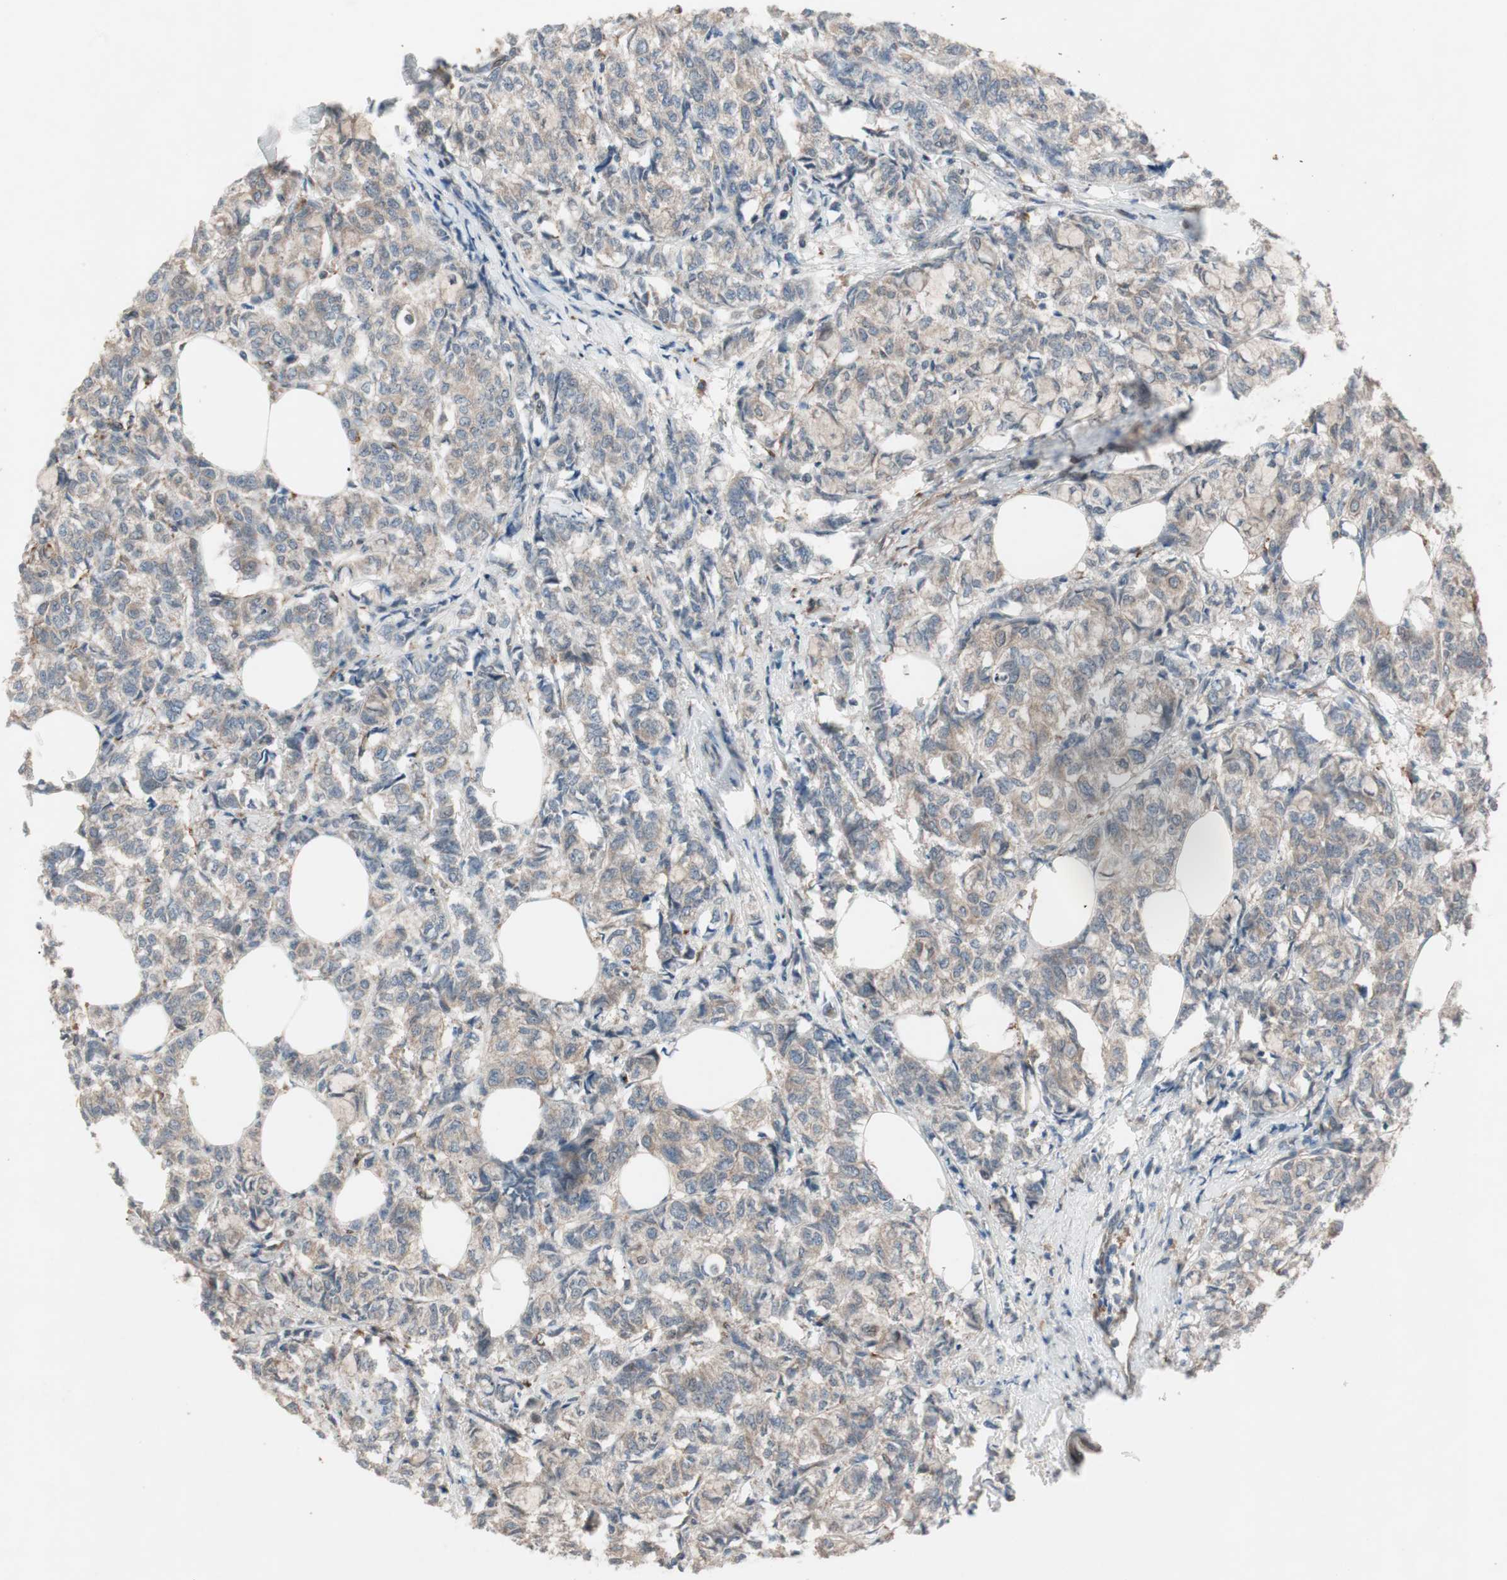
{"staining": {"intensity": "moderate", "quantity": ">75%", "location": "cytoplasmic/membranous"}, "tissue": "breast cancer", "cell_type": "Tumor cells", "image_type": "cancer", "snomed": [{"axis": "morphology", "description": "Lobular carcinoma"}, {"axis": "topography", "description": "Breast"}], "caption": "The image displays immunohistochemical staining of breast cancer (lobular carcinoma). There is moderate cytoplasmic/membranous positivity is seen in about >75% of tumor cells. (DAB = brown stain, brightfield microscopy at high magnification).", "gene": "STAB1", "patient": {"sex": "female", "age": 60}}